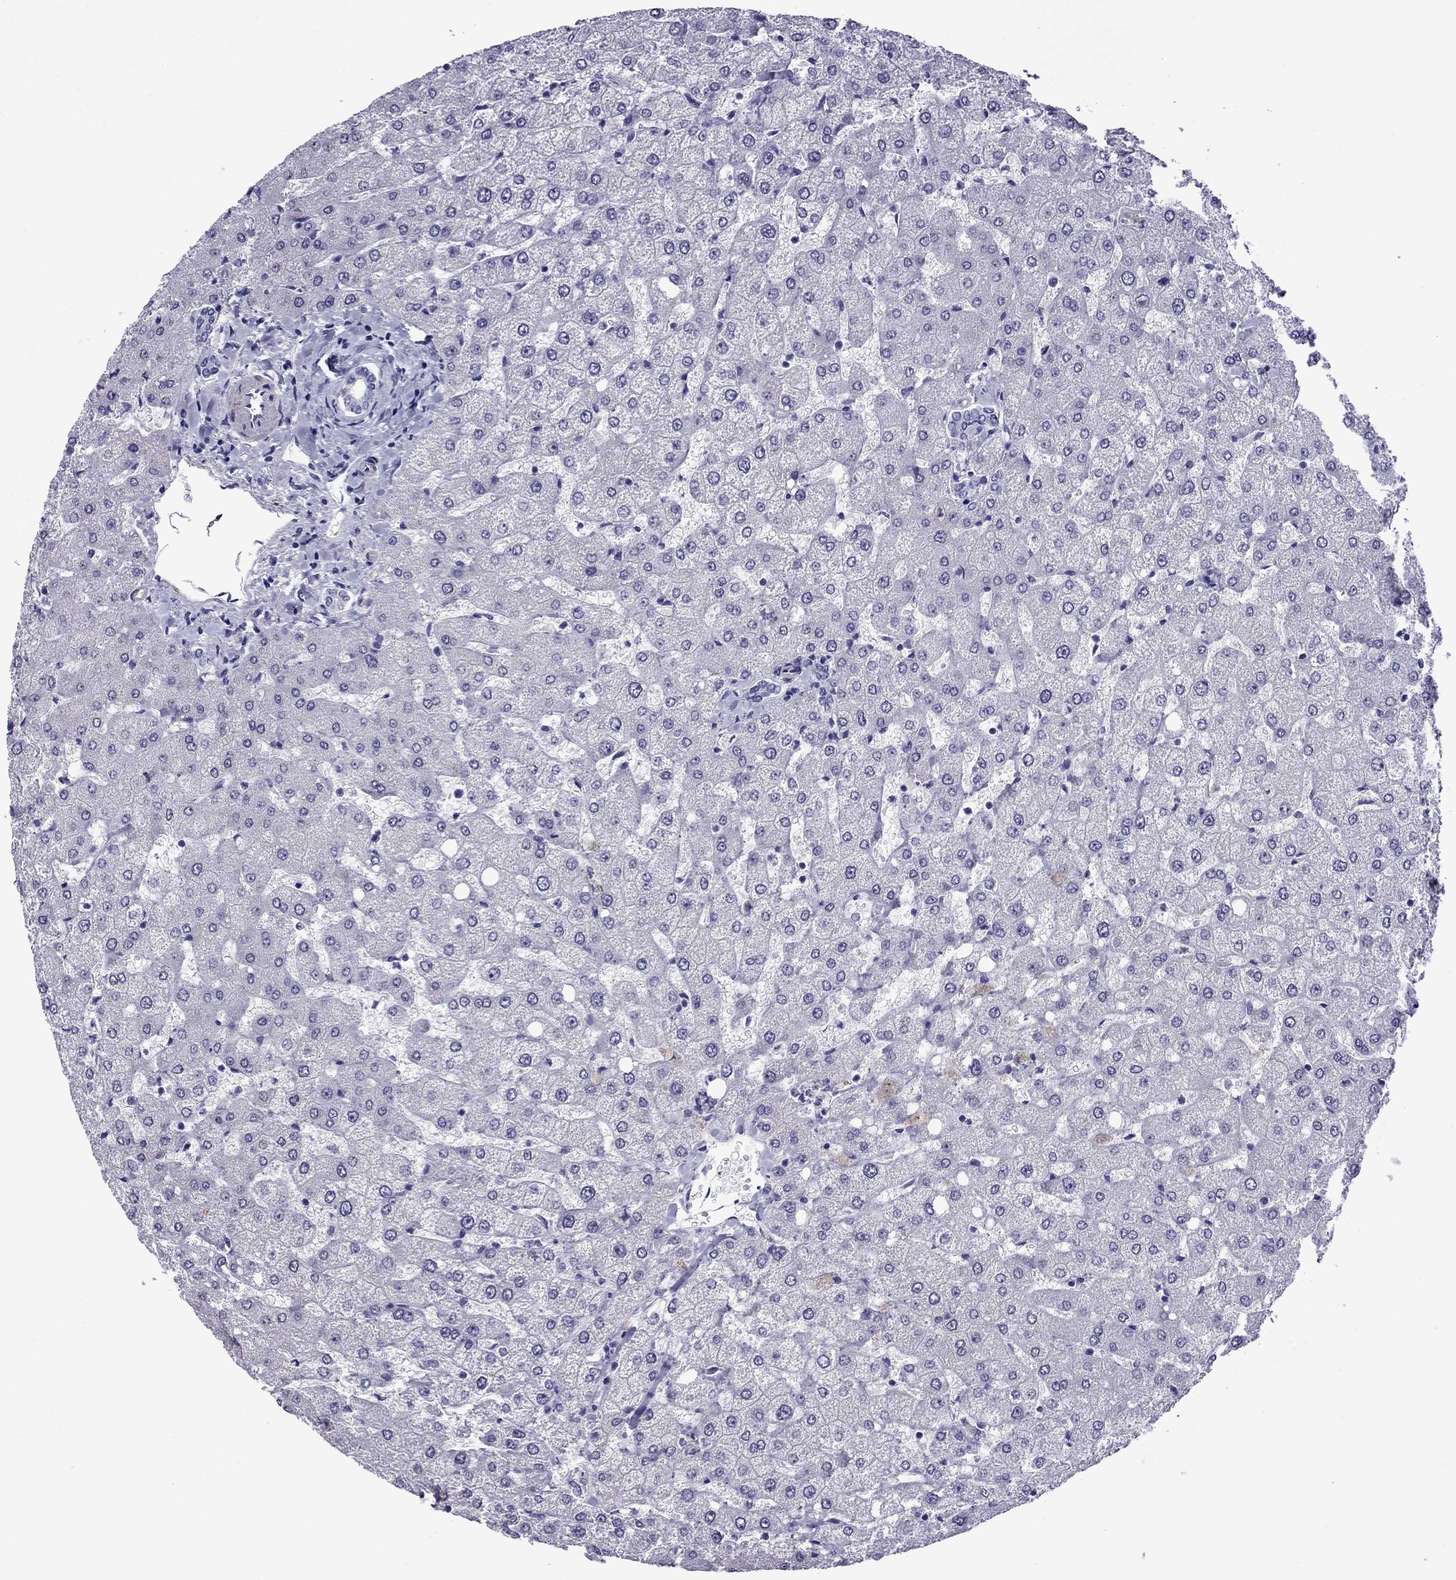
{"staining": {"intensity": "negative", "quantity": "none", "location": "none"}, "tissue": "liver", "cell_type": "Cholangiocytes", "image_type": "normal", "snomed": [{"axis": "morphology", "description": "Normal tissue, NOS"}, {"axis": "topography", "description": "Liver"}], "caption": "Immunohistochemistry histopathology image of unremarkable liver: human liver stained with DAB displays no significant protein expression in cholangiocytes.", "gene": "CHRNA5", "patient": {"sex": "female", "age": 54}}